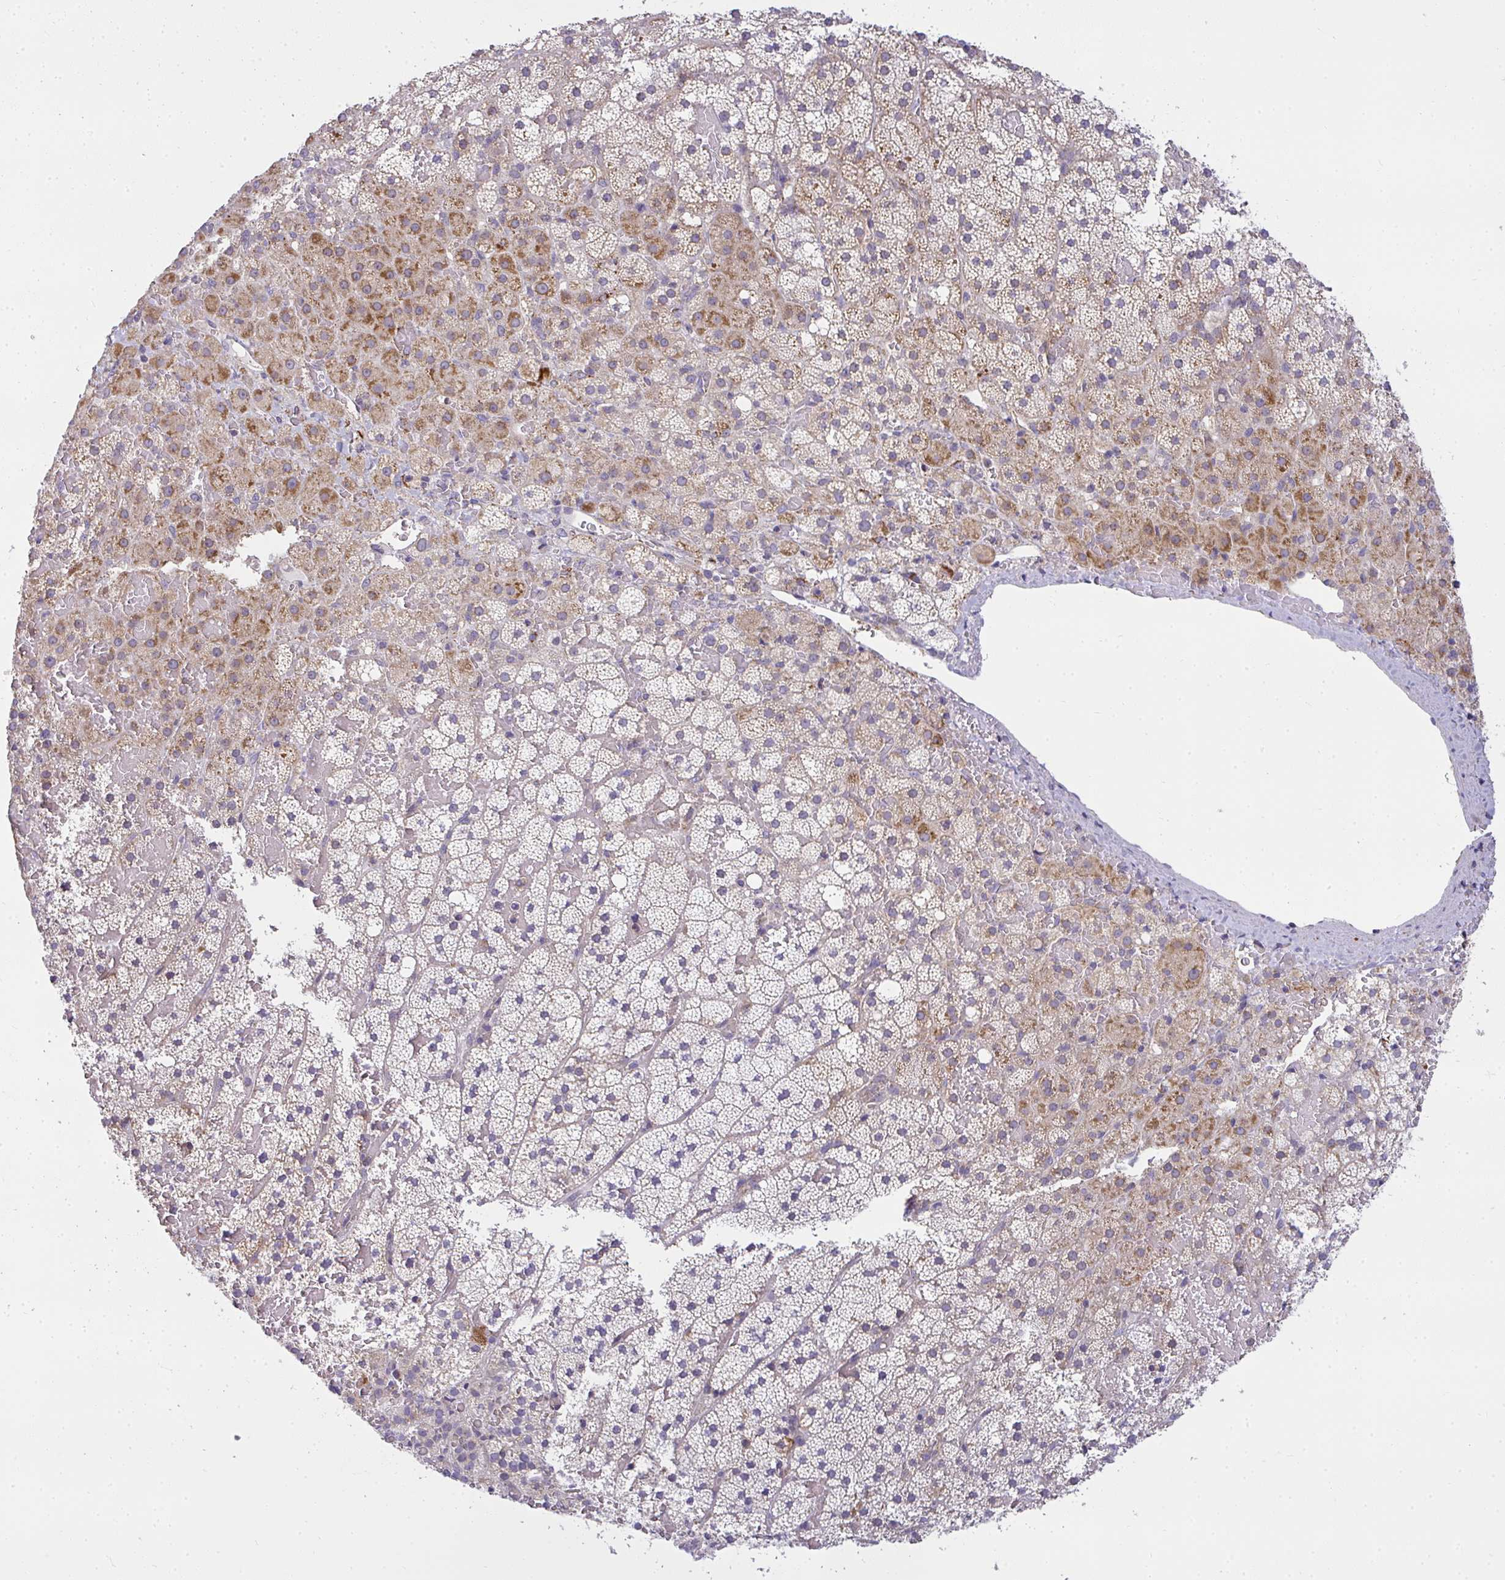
{"staining": {"intensity": "moderate", "quantity": "25%-75%", "location": "cytoplasmic/membranous"}, "tissue": "adrenal gland", "cell_type": "Glandular cells", "image_type": "normal", "snomed": [{"axis": "morphology", "description": "Normal tissue, NOS"}, {"axis": "topography", "description": "Adrenal gland"}], "caption": "A medium amount of moderate cytoplasmic/membranous staining is seen in approximately 25%-75% of glandular cells in unremarkable adrenal gland.", "gene": "SRRM4", "patient": {"sex": "male", "age": 53}}